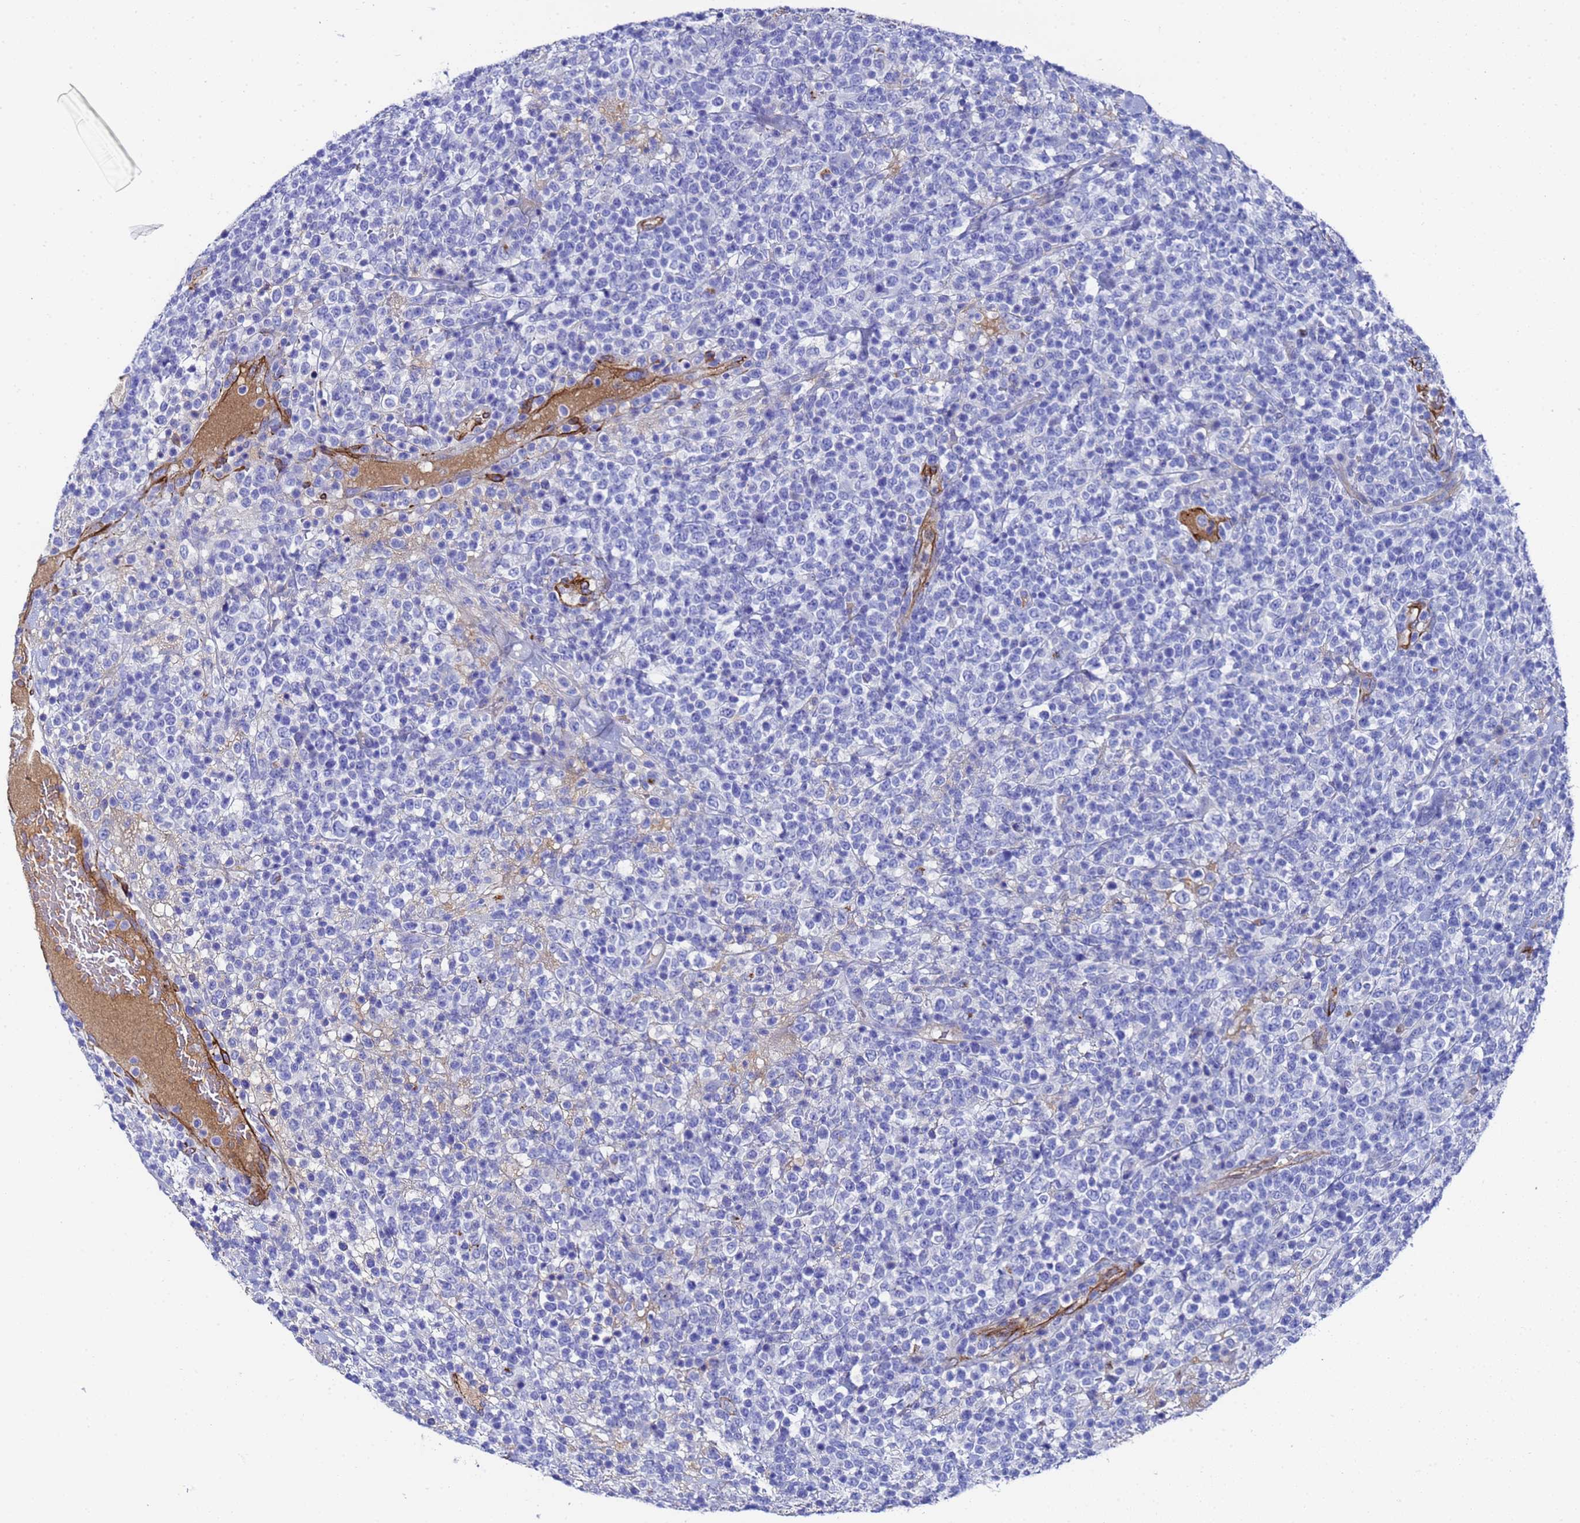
{"staining": {"intensity": "negative", "quantity": "none", "location": "none"}, "tissue": "lymphoma", "cell_type": "Tumor cells", "image_type": "cancer", "snomed": [{"axis": "morphology", "description": "Malignant lymphoma, non-Hodgkin's type, High grade"}, {"axis": "topography", "description": "Colon"}], "caption": "An immunohistochemistry (IHC) histopathology image of lymphoma is shown. There is no staining in tumor cells of lymphoma.", "gene": "ADIPOQ", "patient": {"sex": "female", "age": 53}}